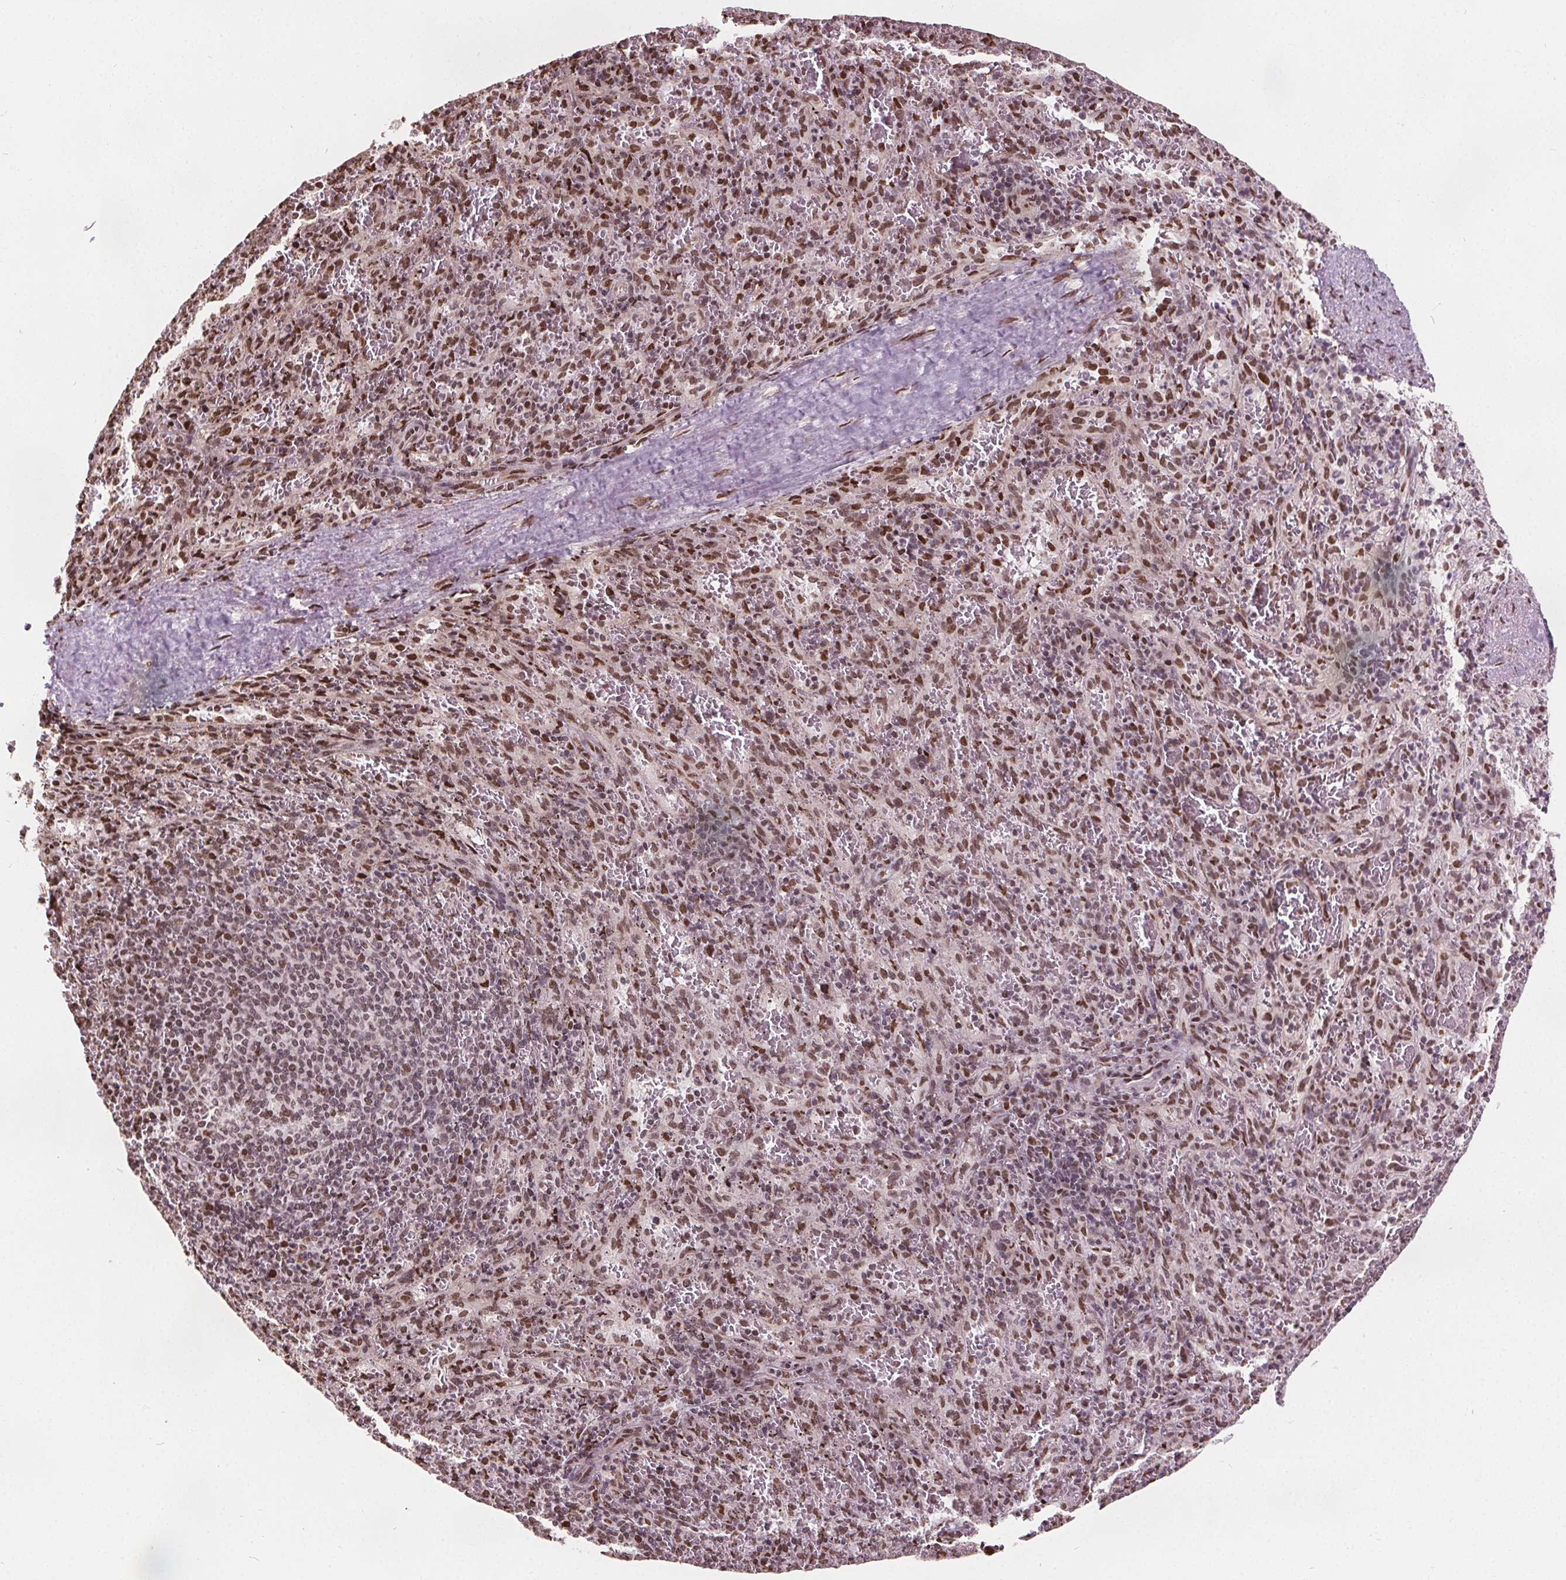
{"staining": {"intensity": "moderate", "quantity": ">75%", "location": "nuclear"}, "tissue": "spleen", "cell_type": "Cells in red pulp", "image_type": "normal", "snomed": [{"axis": "morphology", "description": "Normal tissue, NOS"}, {"axis": "topography", "description": "Spleen"}], "caption": "Immunohistochemistry (DAB) staining of benign human spleen demonstrates moderate nuclear protein positivity in about >75% of cells in red pulp.", "gene": "ISLR2", "patient": {"sex": "male", "age": 57}}